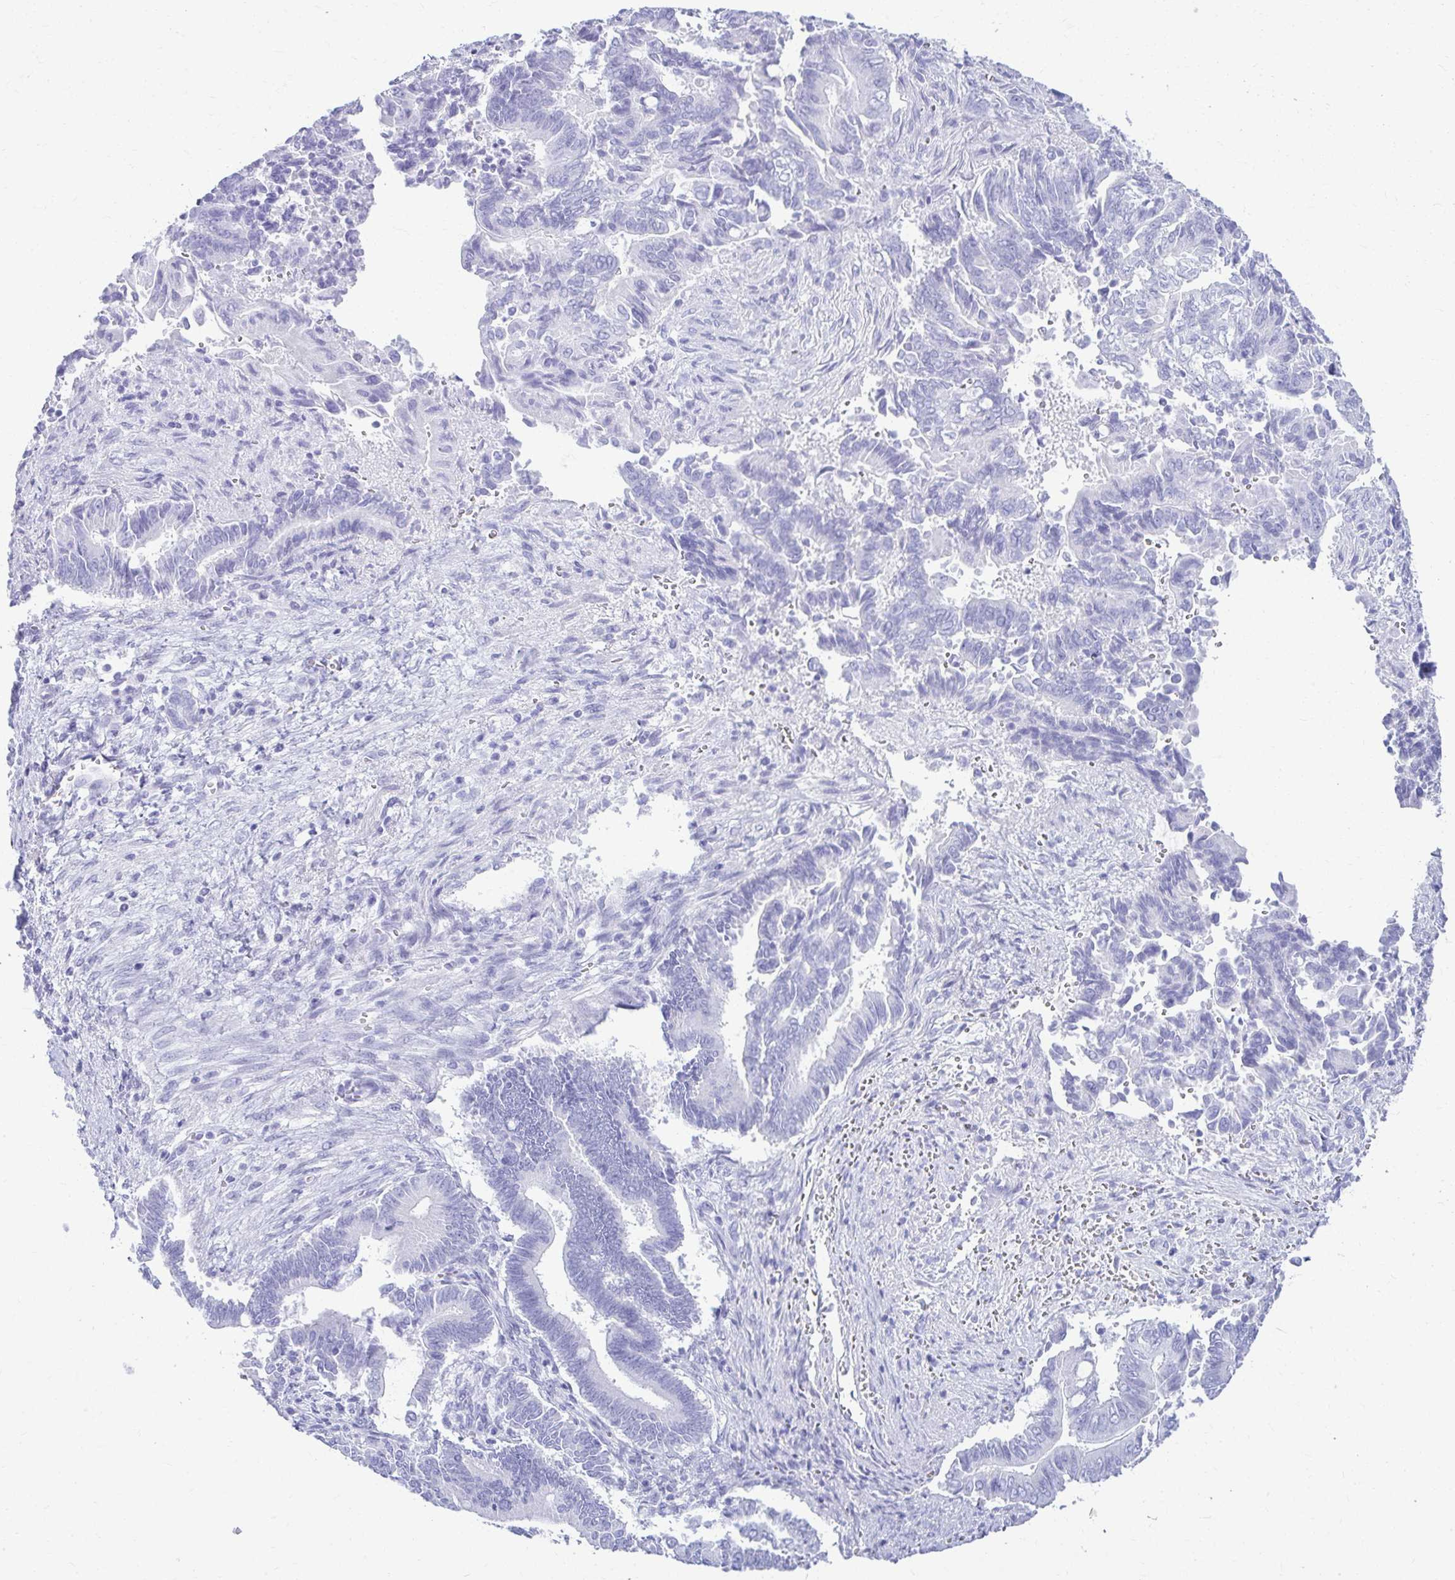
{"staining": {"intensity": "negative", "quantity": "none", "location": "none"}, "tissue": "pancreatic cancer", "cell_type": "Tumor cells", "image_type": "cancer", "snomed": [{"axis": "morphology", "description": "Adenocarcinoma, NOS"}, {"axis": "topography", "description": "Pancreas"}], "caption": "Immunohistochemical staining of human pancreatic adenocarcinoma demonstrates no significant expression in tumor cells.", "gene": "ATP4B", "patient": {"sex": "male", "age": 68}}